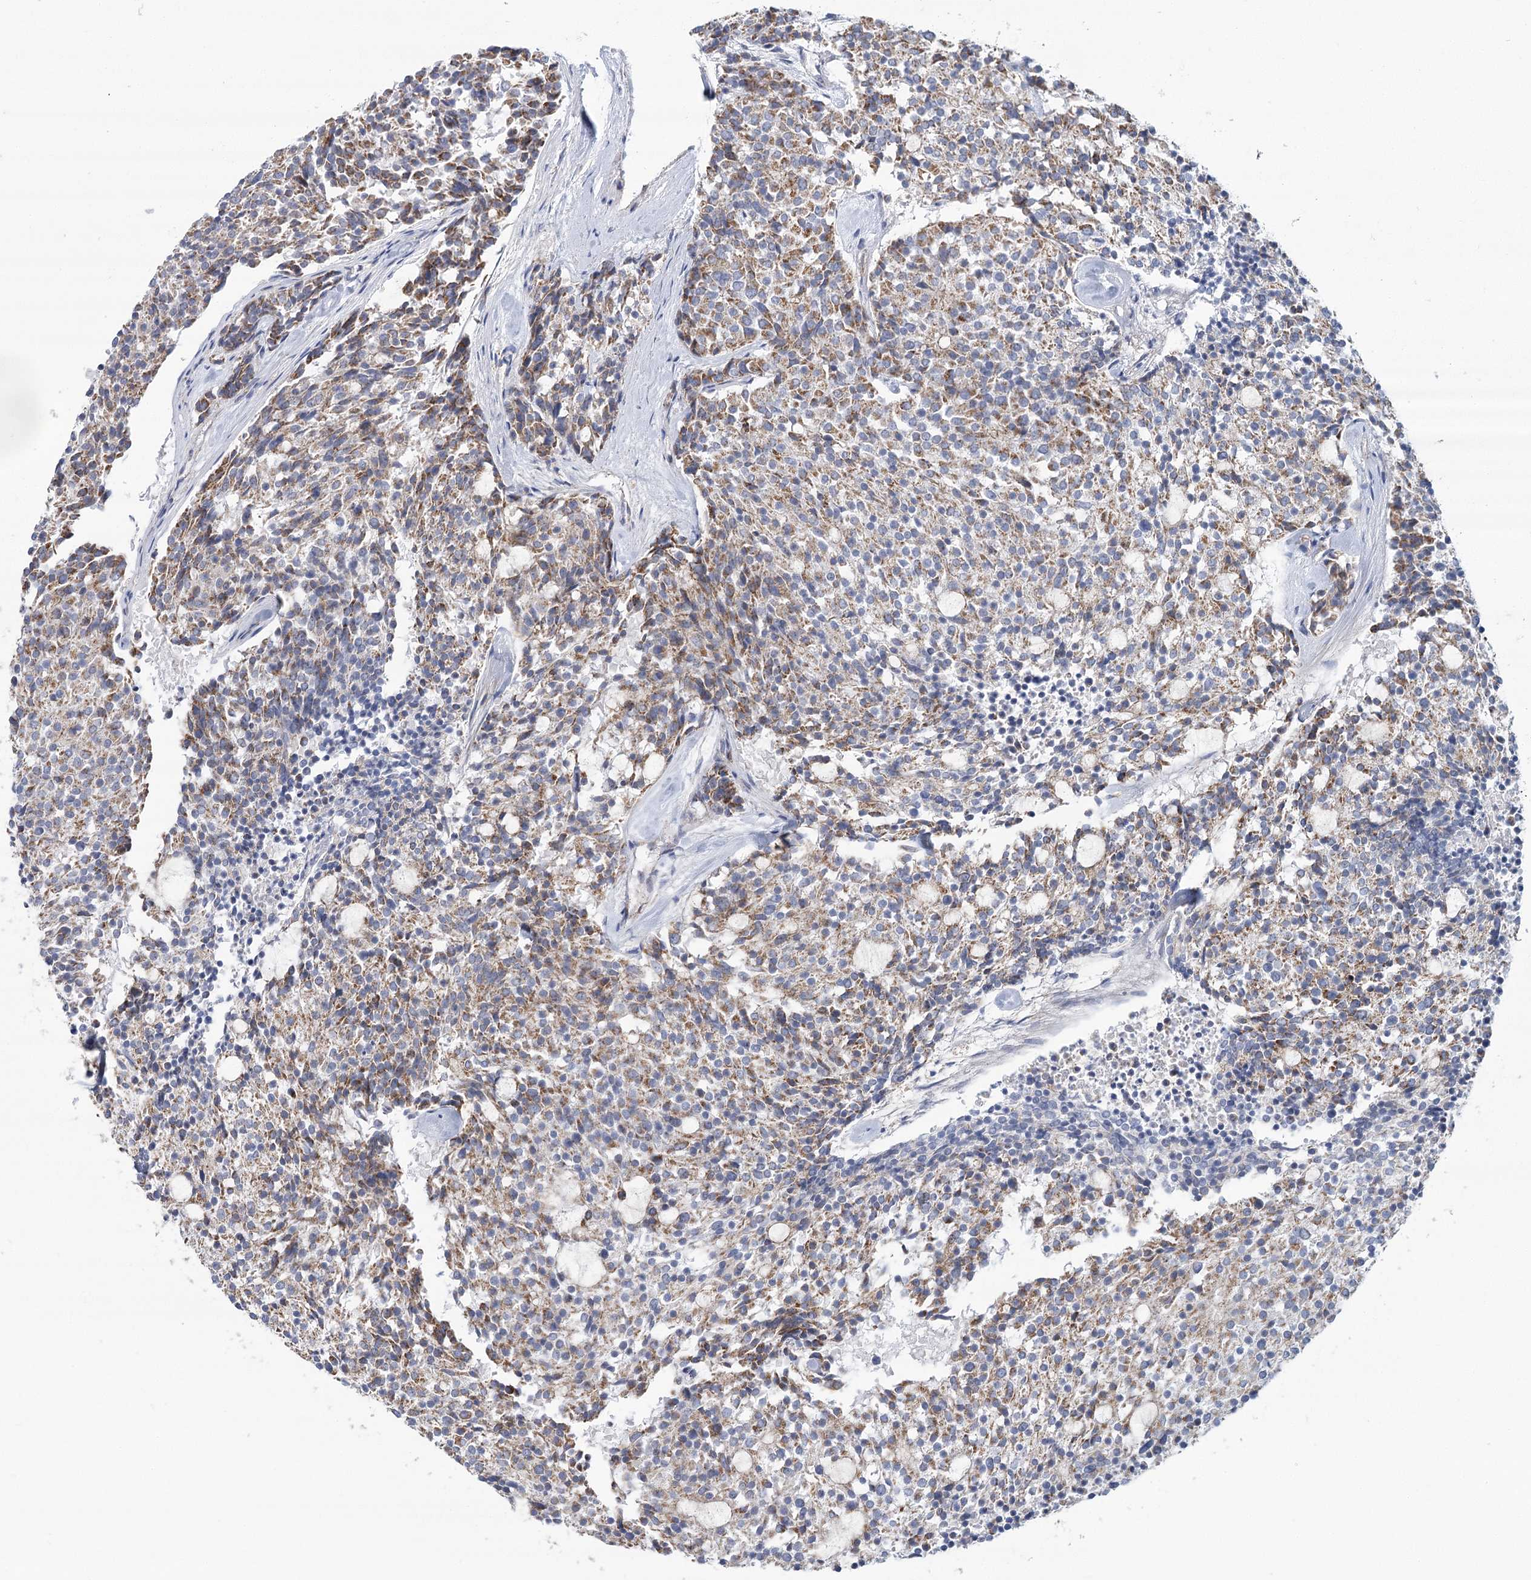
{"staining": {"intensity": "moderate", "quantity": ">75%", "location": "cytoplasmic/membranous"}, "tissue": "carcinoid", "cell_type": "Tumor cells", "image_type": "cancer", "snomed": [{"axis": "morphology", "description": "Carcinoid, malignant, NOS"}, {"axis": "topography", "description": "Pancreas"}], "caption": "Immunohistochemistry (IHC) (DAB) staining of carcinoid displays moderate cytoplasmic/membranous protein expression in approximately >75% of tumor cells. (DAB (3,3'-diaminobenzidine) IHC with brightfield microscopy, high magnification).", "gene": "SNX7", "patient": {"sex": "female", "age": 54}}